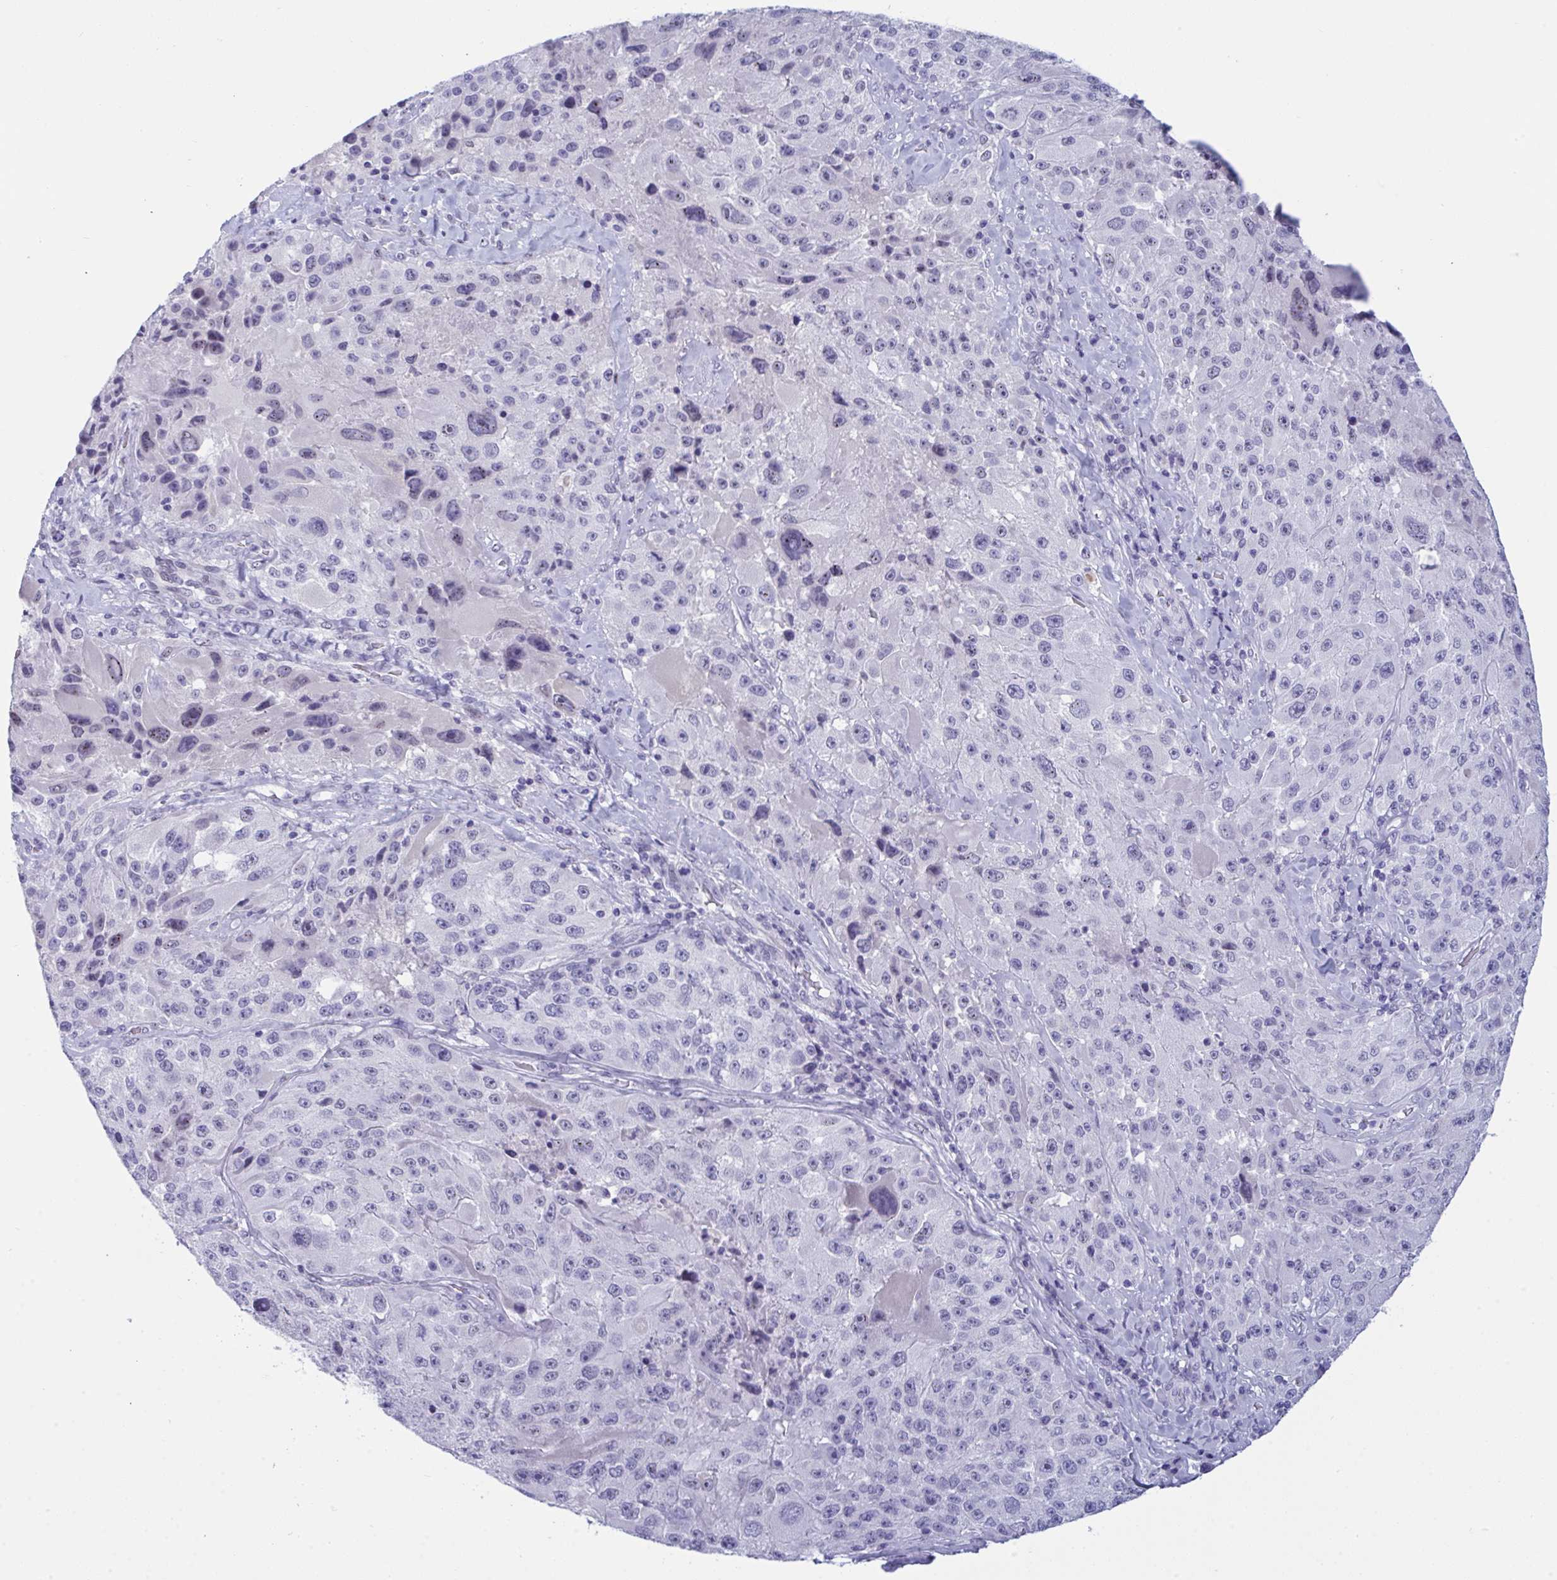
{"staining": {"intensity": "negative", "quantity": "none", "location": "none"}, "tissue": "melanoma", "cell_type": "Tumor cells", "image_type": "cancer", "snomed": [{"axis": "morphology", "description": "Malignant melanoma, Metastatic site"}, {"axis": "topography", "description": "Lymph node"}], "caption": "This is a micrograph of IHC staining of melanoma, which shows no expression in tumor cells.", "gene": "PRDM9", "patient": {"sex": "male", "age": 62}}